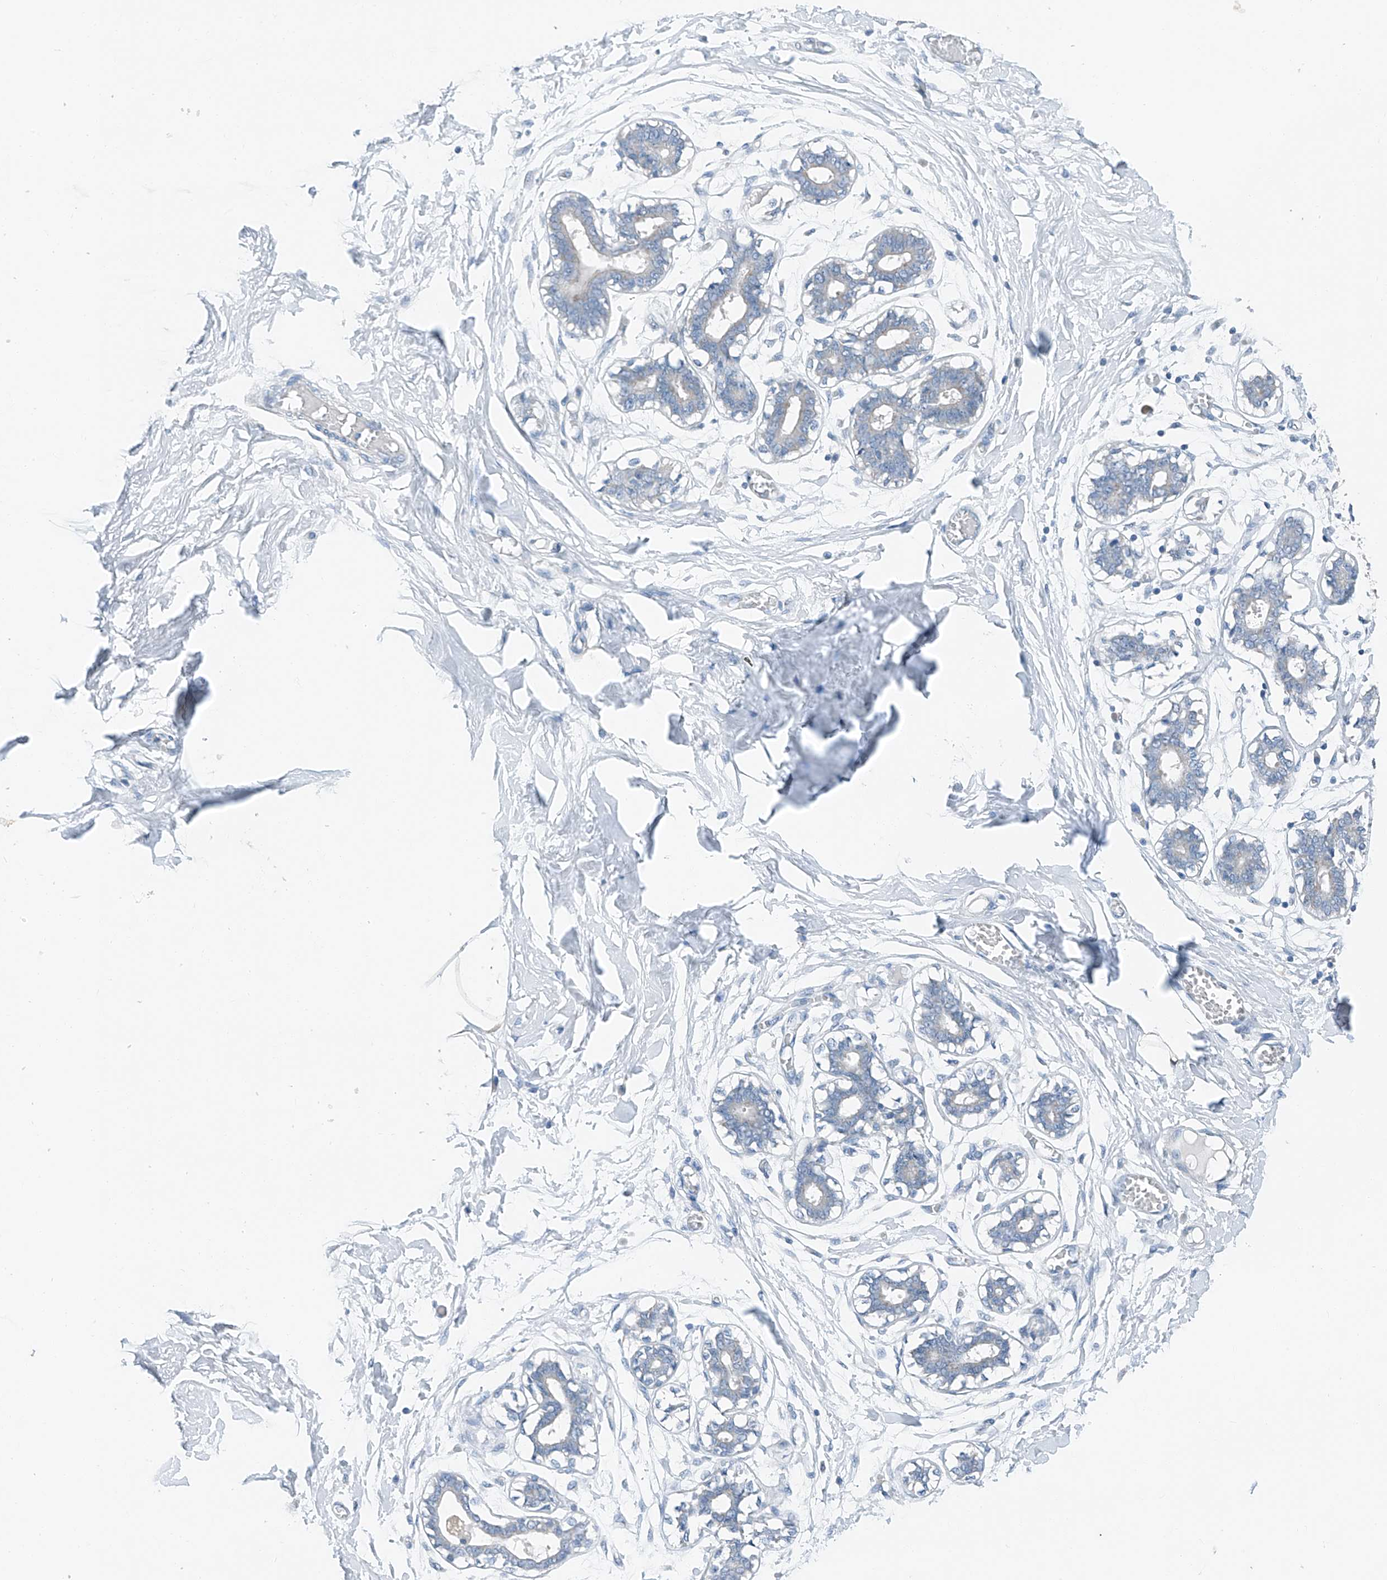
{"staining": {"intensity": "negative", "quantity": "none", "location": "none"}, "tissue": "breast", "cell_type": "Adipocytes", "image_type": "normal", "snomed": [{"axis": "morphology", "description": "Normal tissue, NOS"}, {"axis": "topography", "description": "Breast"}], "caption": "Adipocytes are negative for brown protein staining in benign breast. (DAB immunohistochemistry (IHC), high magnification).", "gene": "MDGA1", "patient": {"sex": "female", "age": 27}}